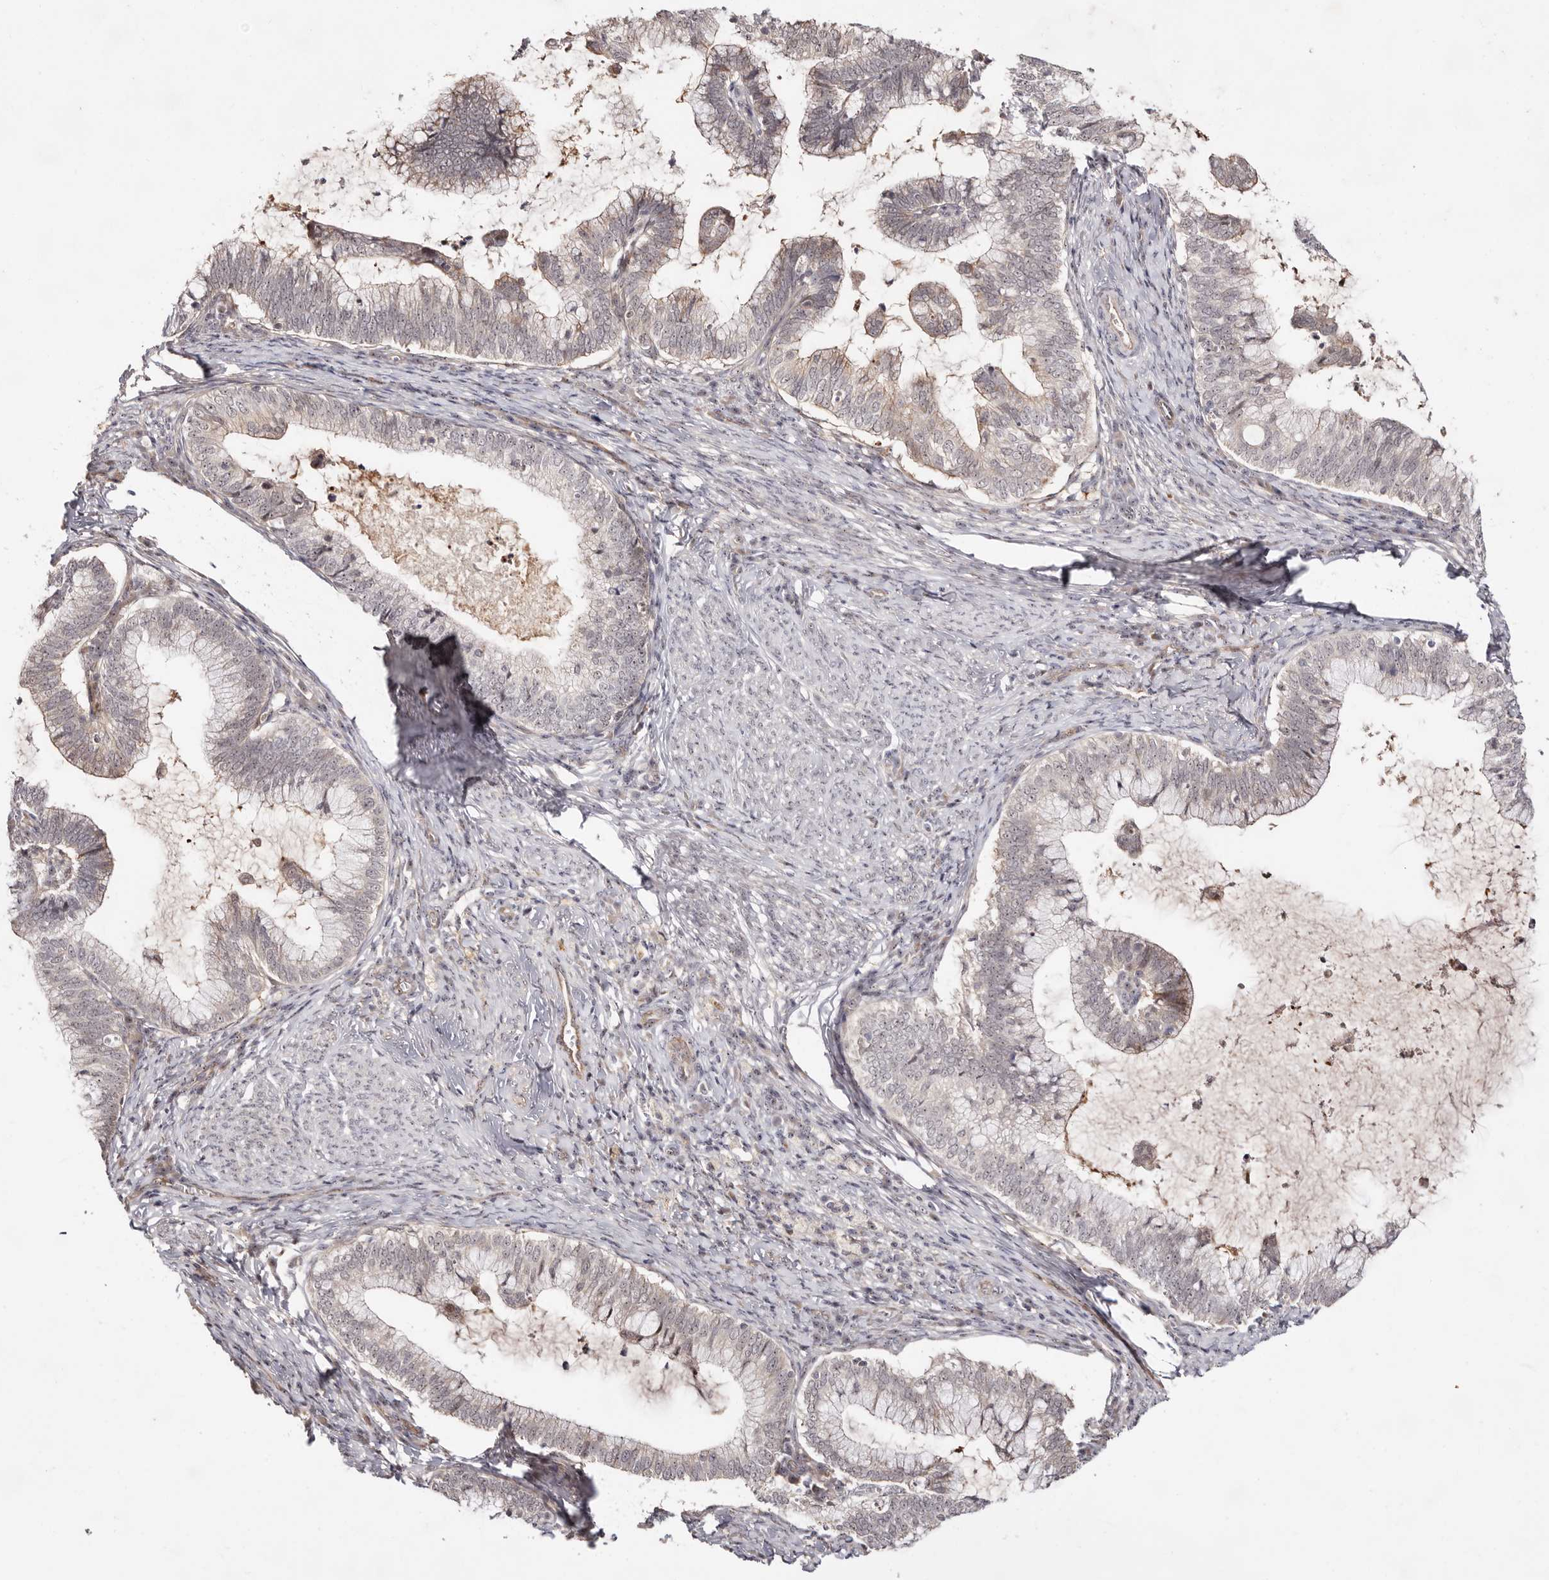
{"staining": {"intensity": "weak", "quantity": "<25%", "location": "cytoplasmic/membranous"}, "tissue": "cervical cancer", "cell_type": "Tumor cells", "image_type": "cancer", "snomed": [{"axis": "morphology", "description": "Adenocarcinoma, NOS"}, {"axis": "topography", "description": "Cervix"}], "caption": "Immunohistochemistry of human cervical adenocarcinoma displays no staining in tumor cells.", "gene": "ODF2L", "patient": {"sex": "female", "age": 36}}